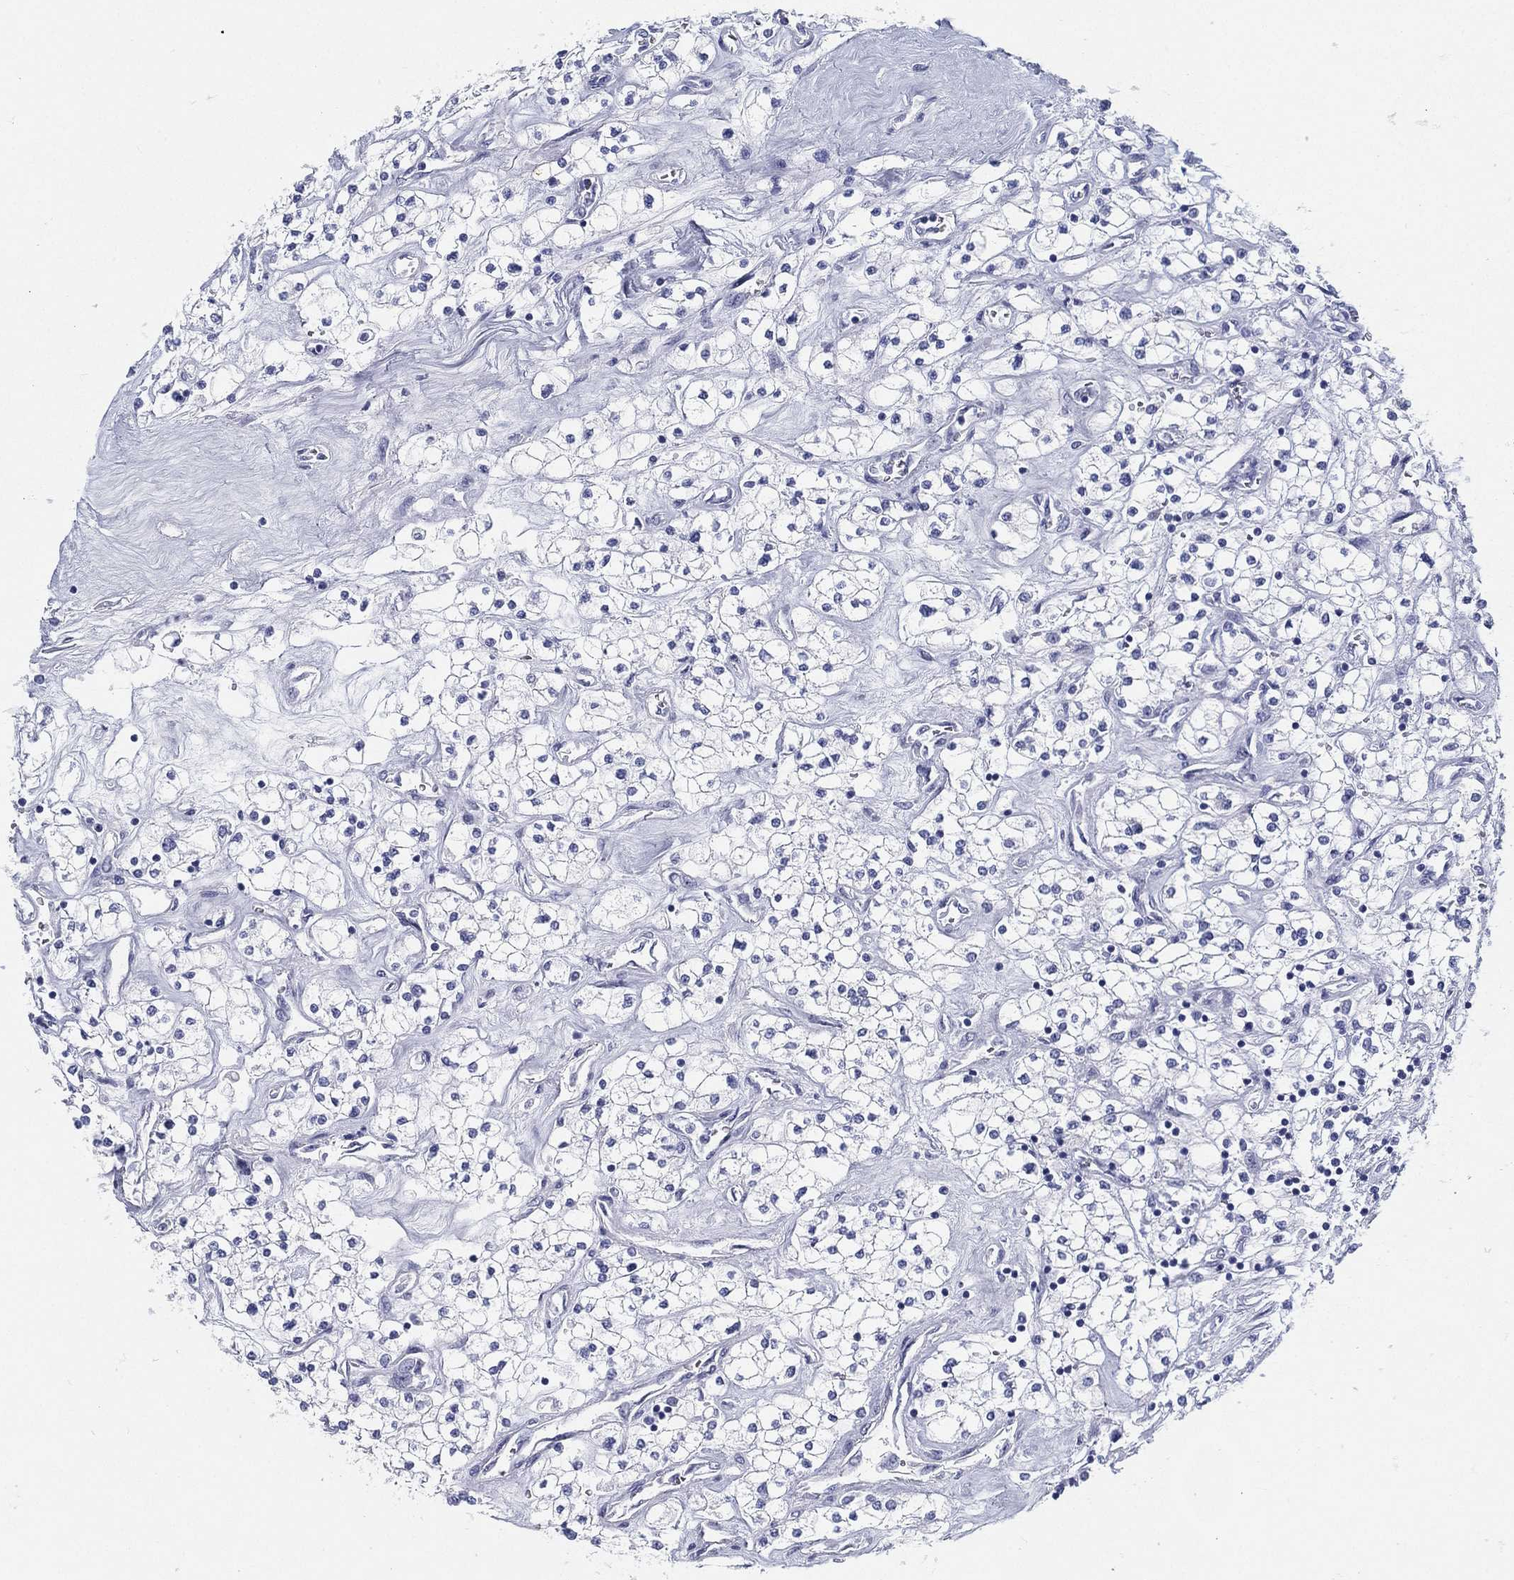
{"staining": {"intensity": "negative", "quantity": "none", "location": "none"}, "tissue": "renal cancer", "cell_type": "Tumor cells", "image_type": "cancer", "snomed": [{"axis": "morphology", "description": "Adenocarcinoma, NOS"}, {"axis": "topography", "description": "Kidney"}], "caption": "The histopathology image shows no staining of tumor cells in renal cancer. (DAB immunohistochemistry (IHC) with hematoxylin counter stain).", "gene": "ATP1B2", "patient": {"sex": "male", "age": 80}}